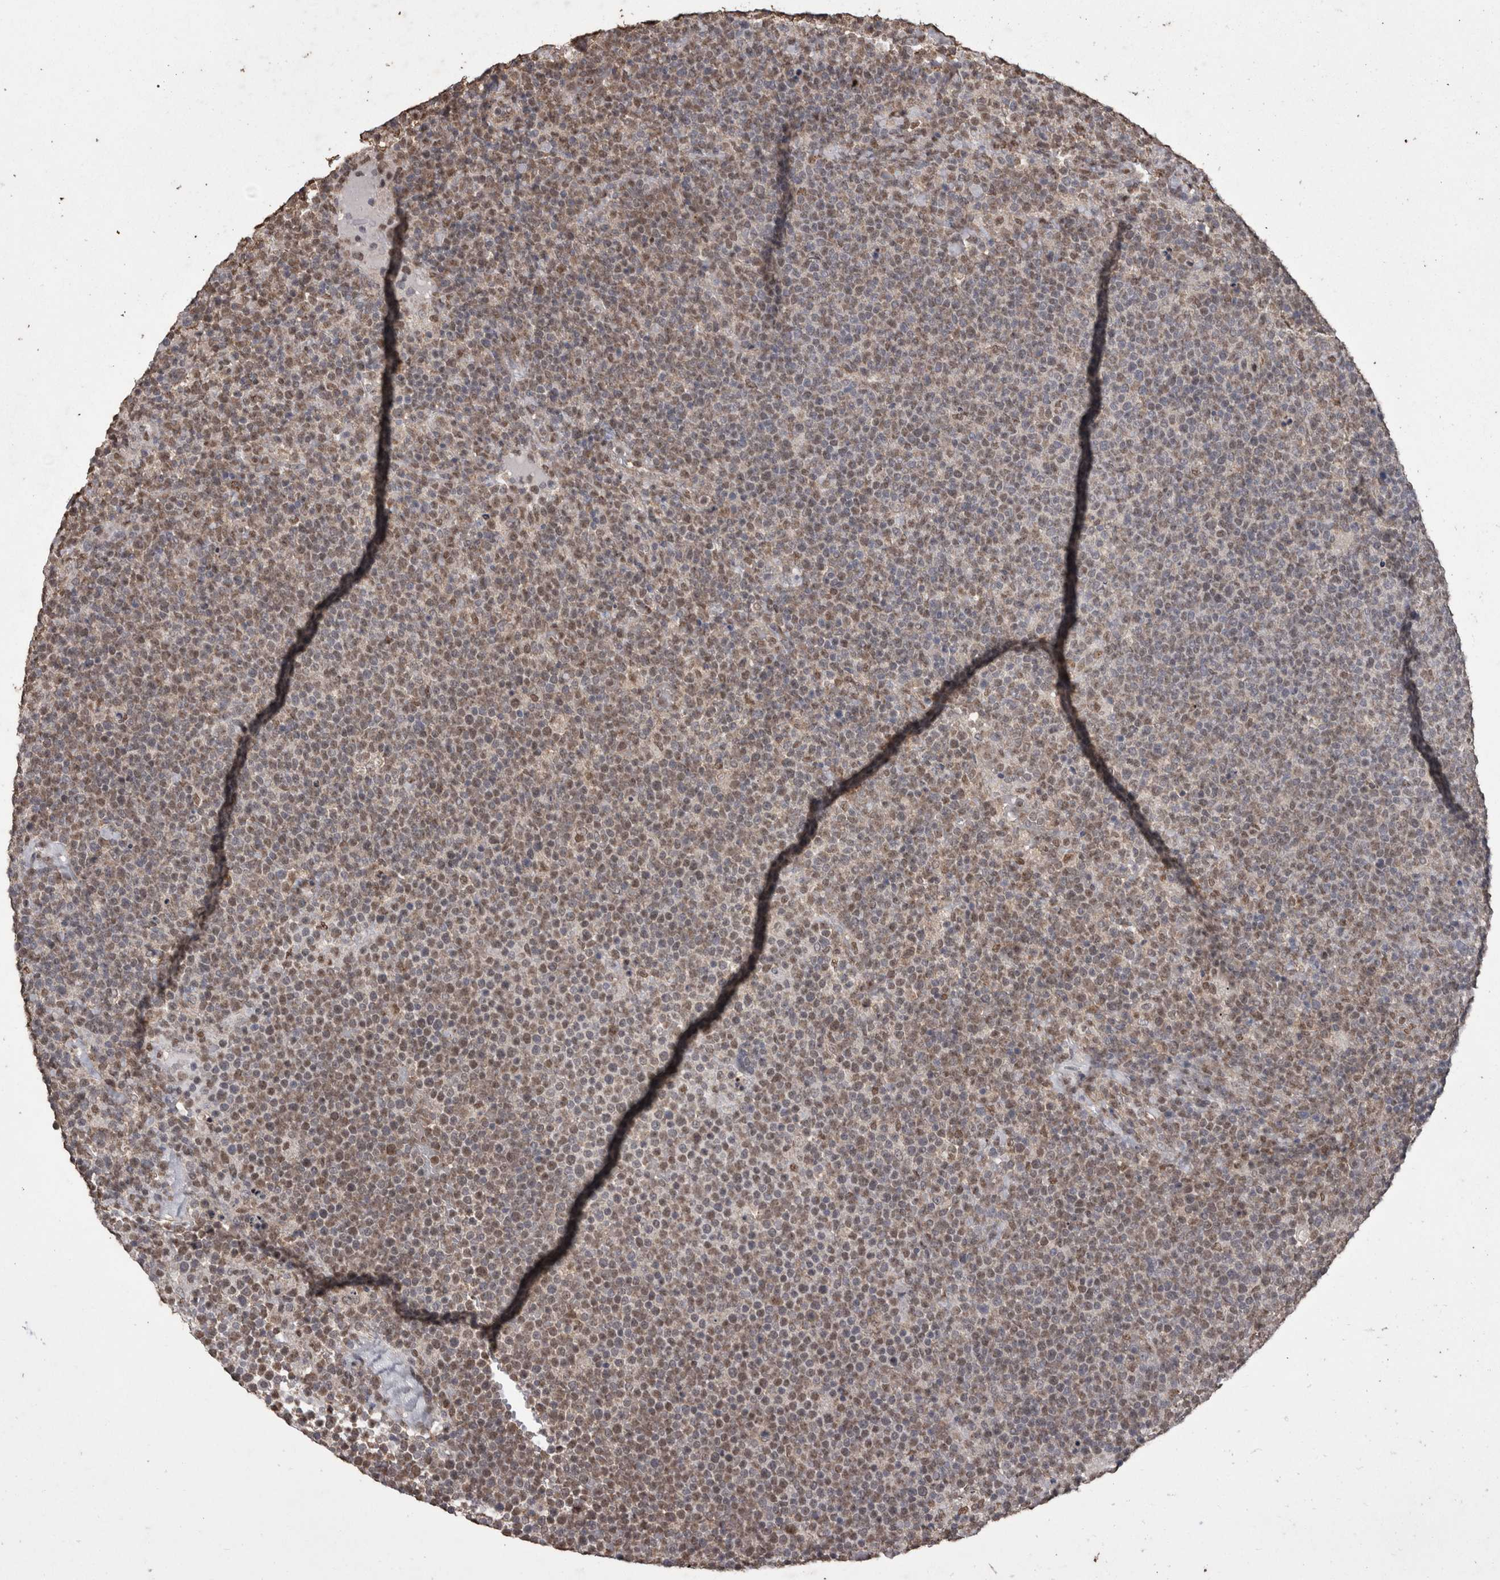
{"staining": {"intensity": "weak", "quantity": ">75%", "location": "nuclear"}, "tissue": "lymphoma", "cell_type": "Tumor cells", "image_type": "cancer", "snomed": [{"axis": "morphology", "description": "Malignant lymphoma, non-Hodgkin's type, High grade"}, {"axis": "topography", "description": "Lymph node"}], "caption": "A brown stain highlights weak nuclear expression of a protein in human lymphoma tumor cells. The staining was performed using DAB, with brown indicating positive protein expression. Nuclei are stained blue with hematoxylin.", "gene": "SMAD7", "patient": {"sex": "male", "age": 61}}